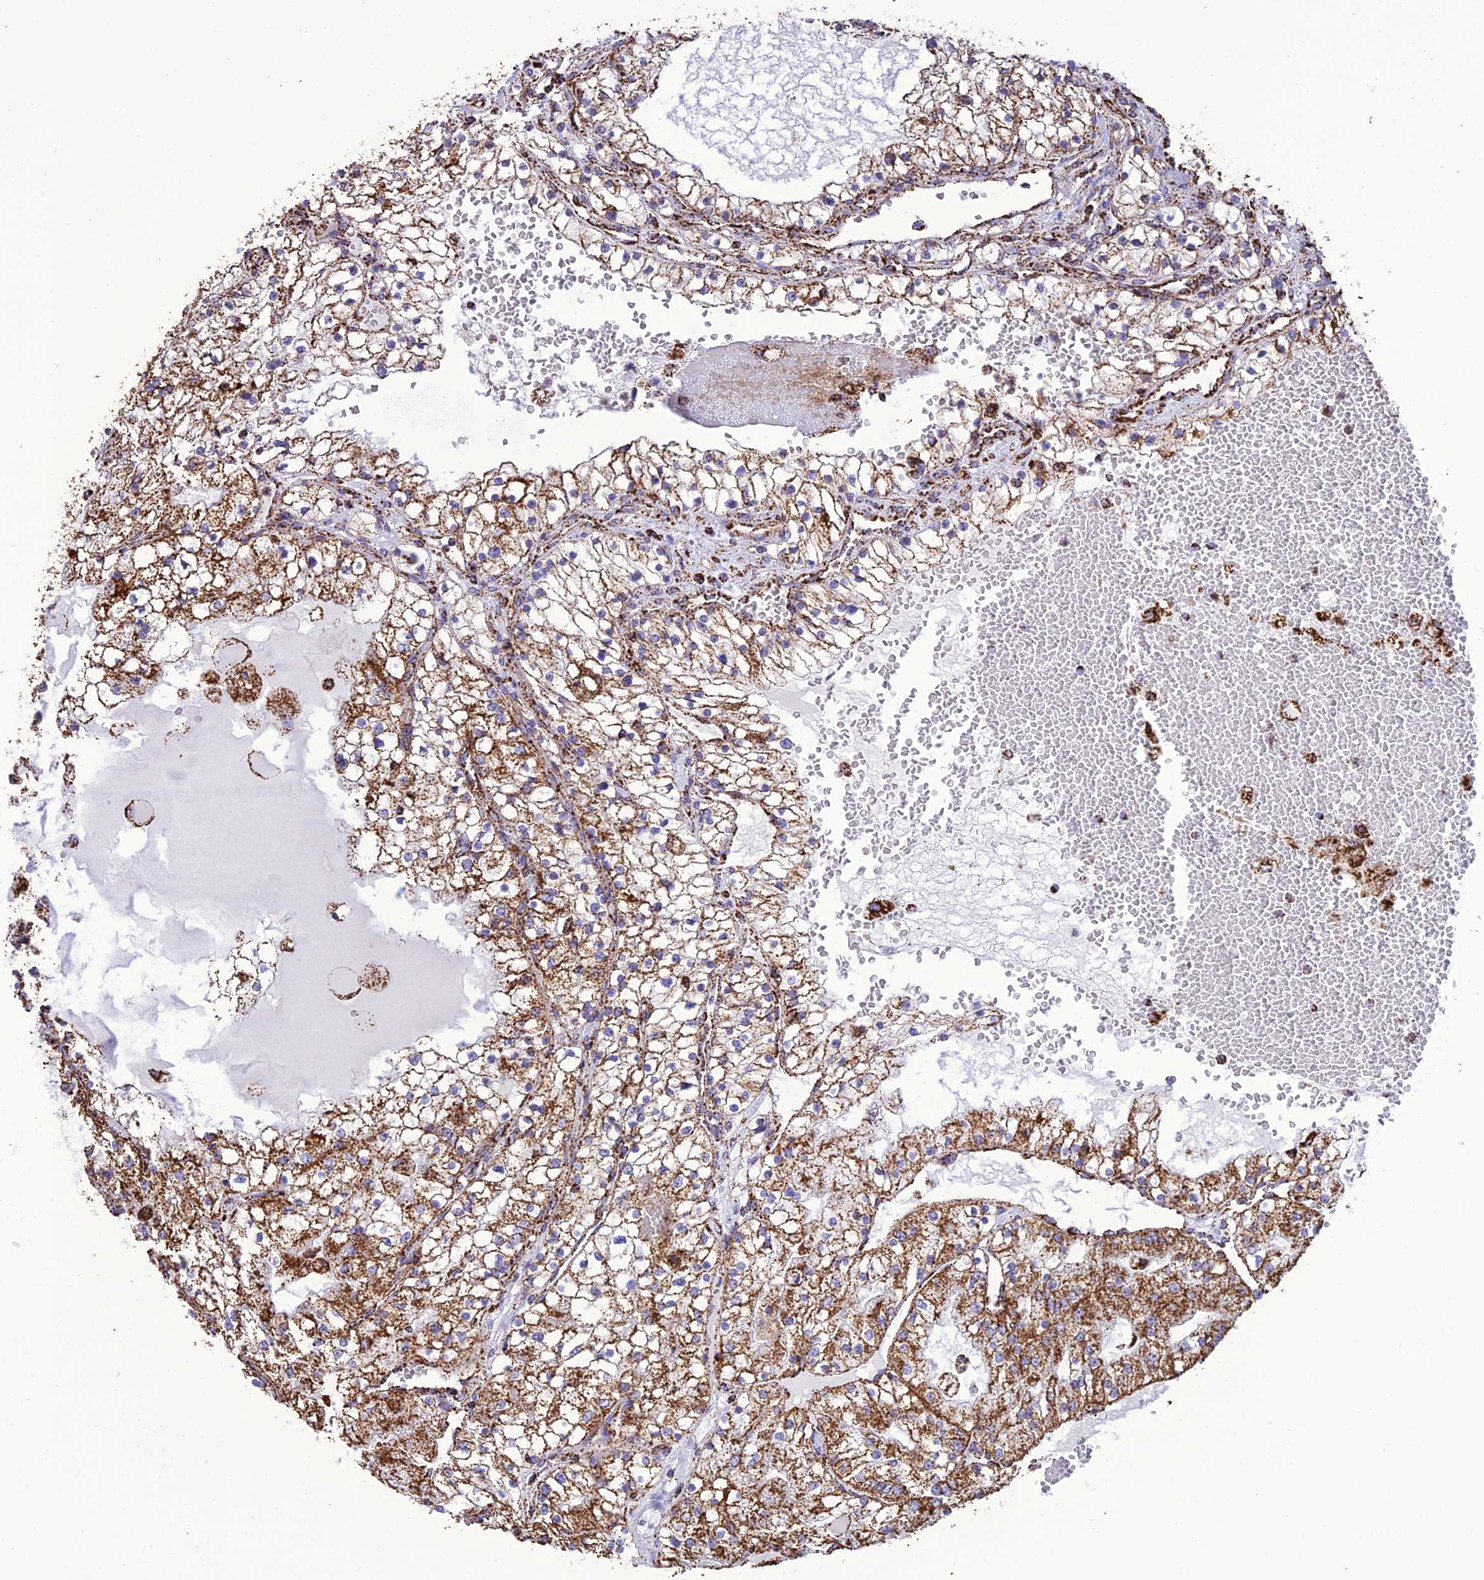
{"staining": {"intensity": "strong", "quantity": ">75%", "location": "cytoplasmic/membranous"}, "tissue": "renal cancer", "cell_type": "Tumor cells", "image_type": "cancer", "snomed": [{"axis": "morphology", "description": "Normal tissue, NOS"}, {"axis": "morphology", "description": "Adenocarcinoma, NOS"}, {"axis": "topography", "description": "Kidney"}], "caption": "Immunohistochemistry of human renal cancer (adenocarcinoma) demonstrates high levels of strong cytoplasmic/membranous expression in approximately >75% of tumor cells.", "gene": "NDUFAF1", "patient": {"sex": "male", "age": 68}}